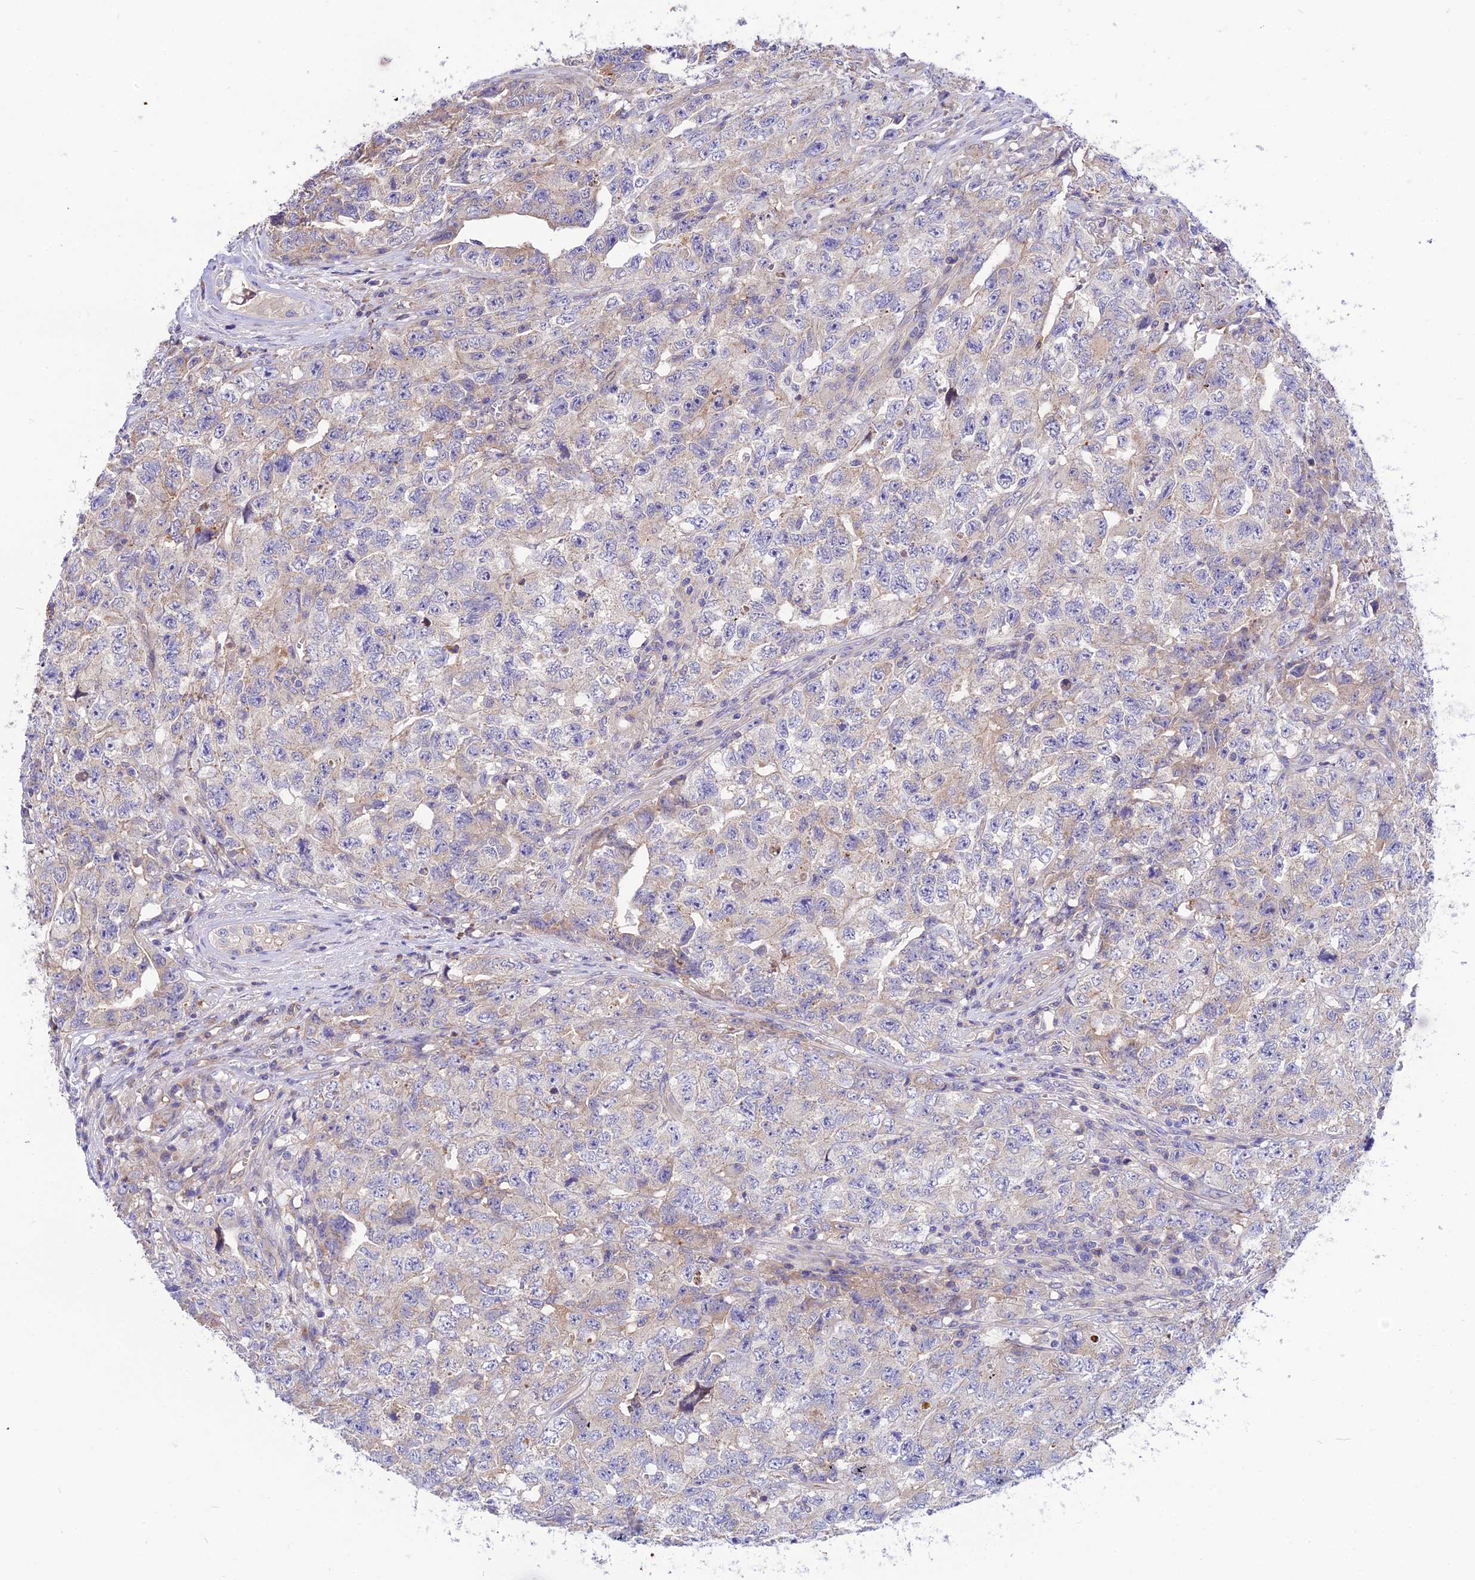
{"staining": {"intensity": "weak", "quantity": "<25%", "location": "cytoplasmic/membranous"}, "tissue": "testis cancer", "cell_type": "Tumor cells", "image_type": "cancer", "snomed": [{"axis": "morphology", "description": "Carcinoma, Embryonal, NOS"}, {"axis": "topography", "description": "Testis"}], "caption": "The image displays no significant positivity in tumor cells of testis embryonal carcinoma. (Stains: DAB IHC with hematoxylin counter stain, Microscopy: brightfield microscopy at high magnification).", "gene": "TRIM43B", "patient": {"sex": "male", "age": 31}}